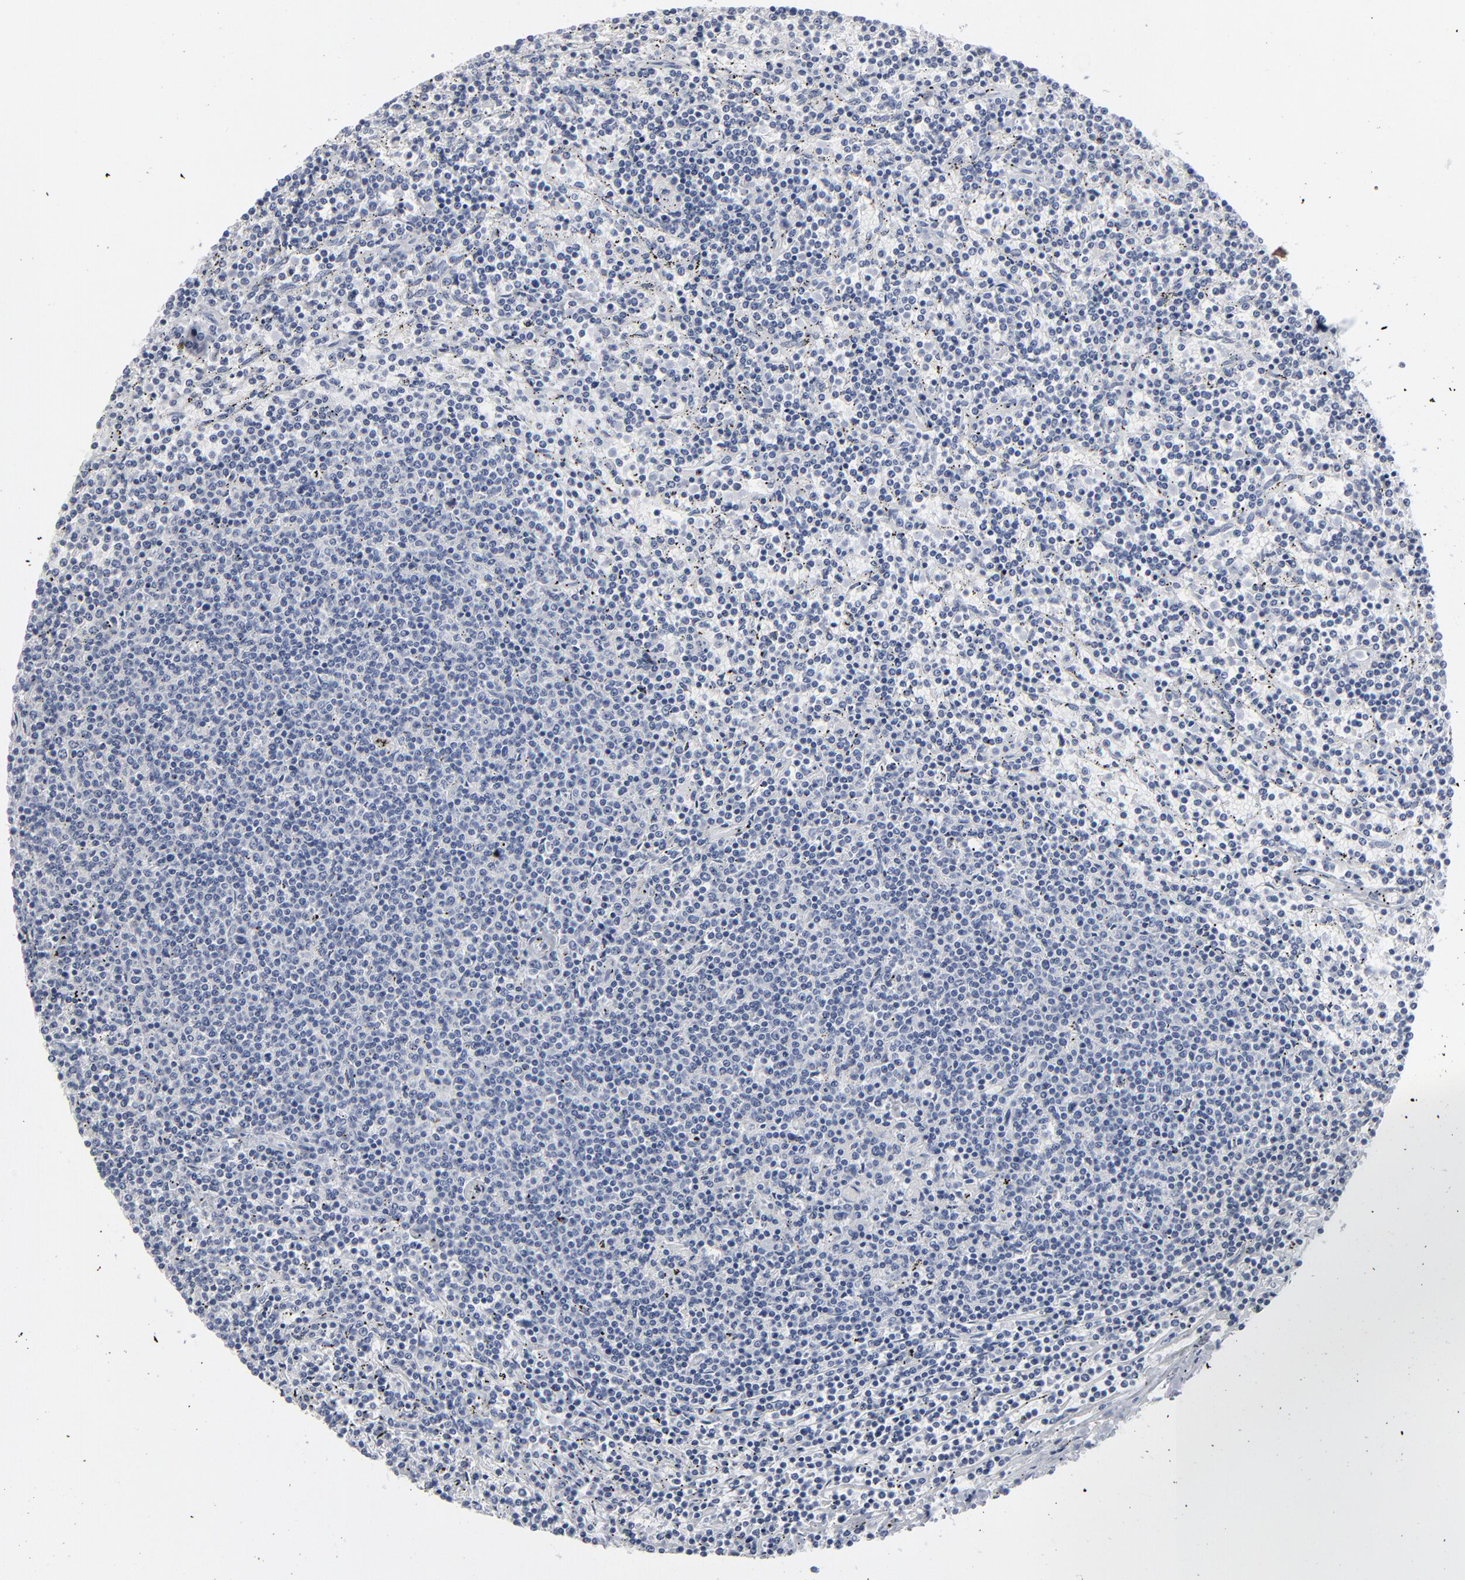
{"staining": {"intensity": "negative", "quantity": "none", "location": "none"}, "tissue": "lymphoma", "cell_type": "Tumor cells", "image_type": "cancer", "snomed": [{"axis": "morphology", "description": "Malignant lymphoma, non-Hodgkin's type, Low grade"}, {"axis": "topography", "description": "Spleen"}], "caption": "Tumor cells are negative for protein expression in human malignant lymphoma, non-Hodgkin's type (low-grade).", "gene": "PAGE1", "patient": {"sex": "female", "age": 50}}